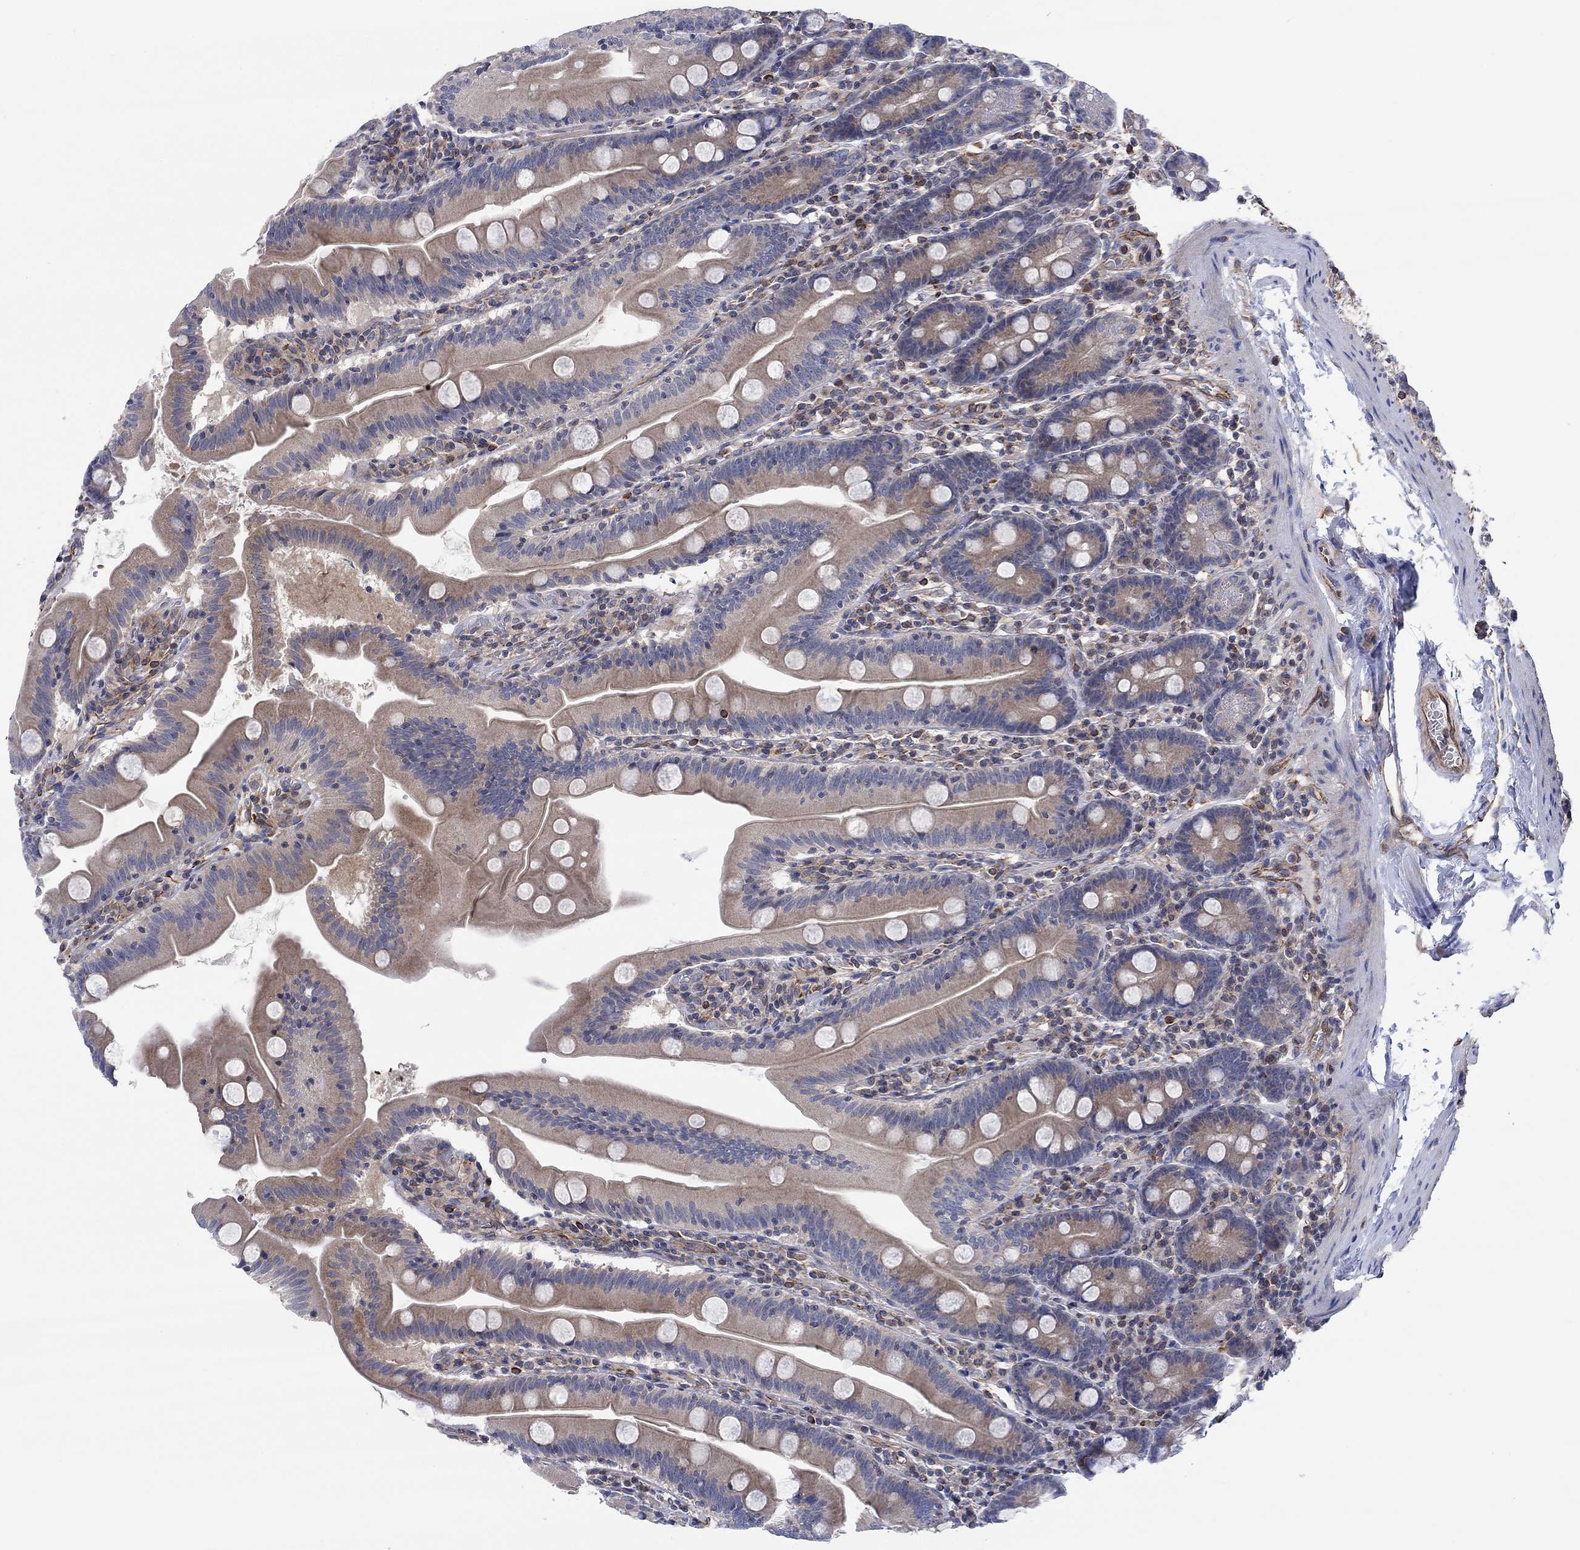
{"staining": {"intensity": "moderate", "quantity": "25%-75%", "location": "cytoplasmic/membranous"}, "tissue": "small intestine", "cell_type": "Glandular cells", "image_type": "normal", "snomed": [{"axis": "morphology", "description": "Normal tissue, NOS"}, {"axis": "topography", "description": "Small intestine"}], "caption": "Glandular cells show medium levels of moderate cytoplasmic/membranous positivity in about 25%-75% of cells in benign small intestine. The staining was performed using DAB, with brown indicating positive protein expression. Nuclei are stained blue with hematoxylin.", "gene": "CAMK1D", "patient": {"sex": "male", "age": 37}}